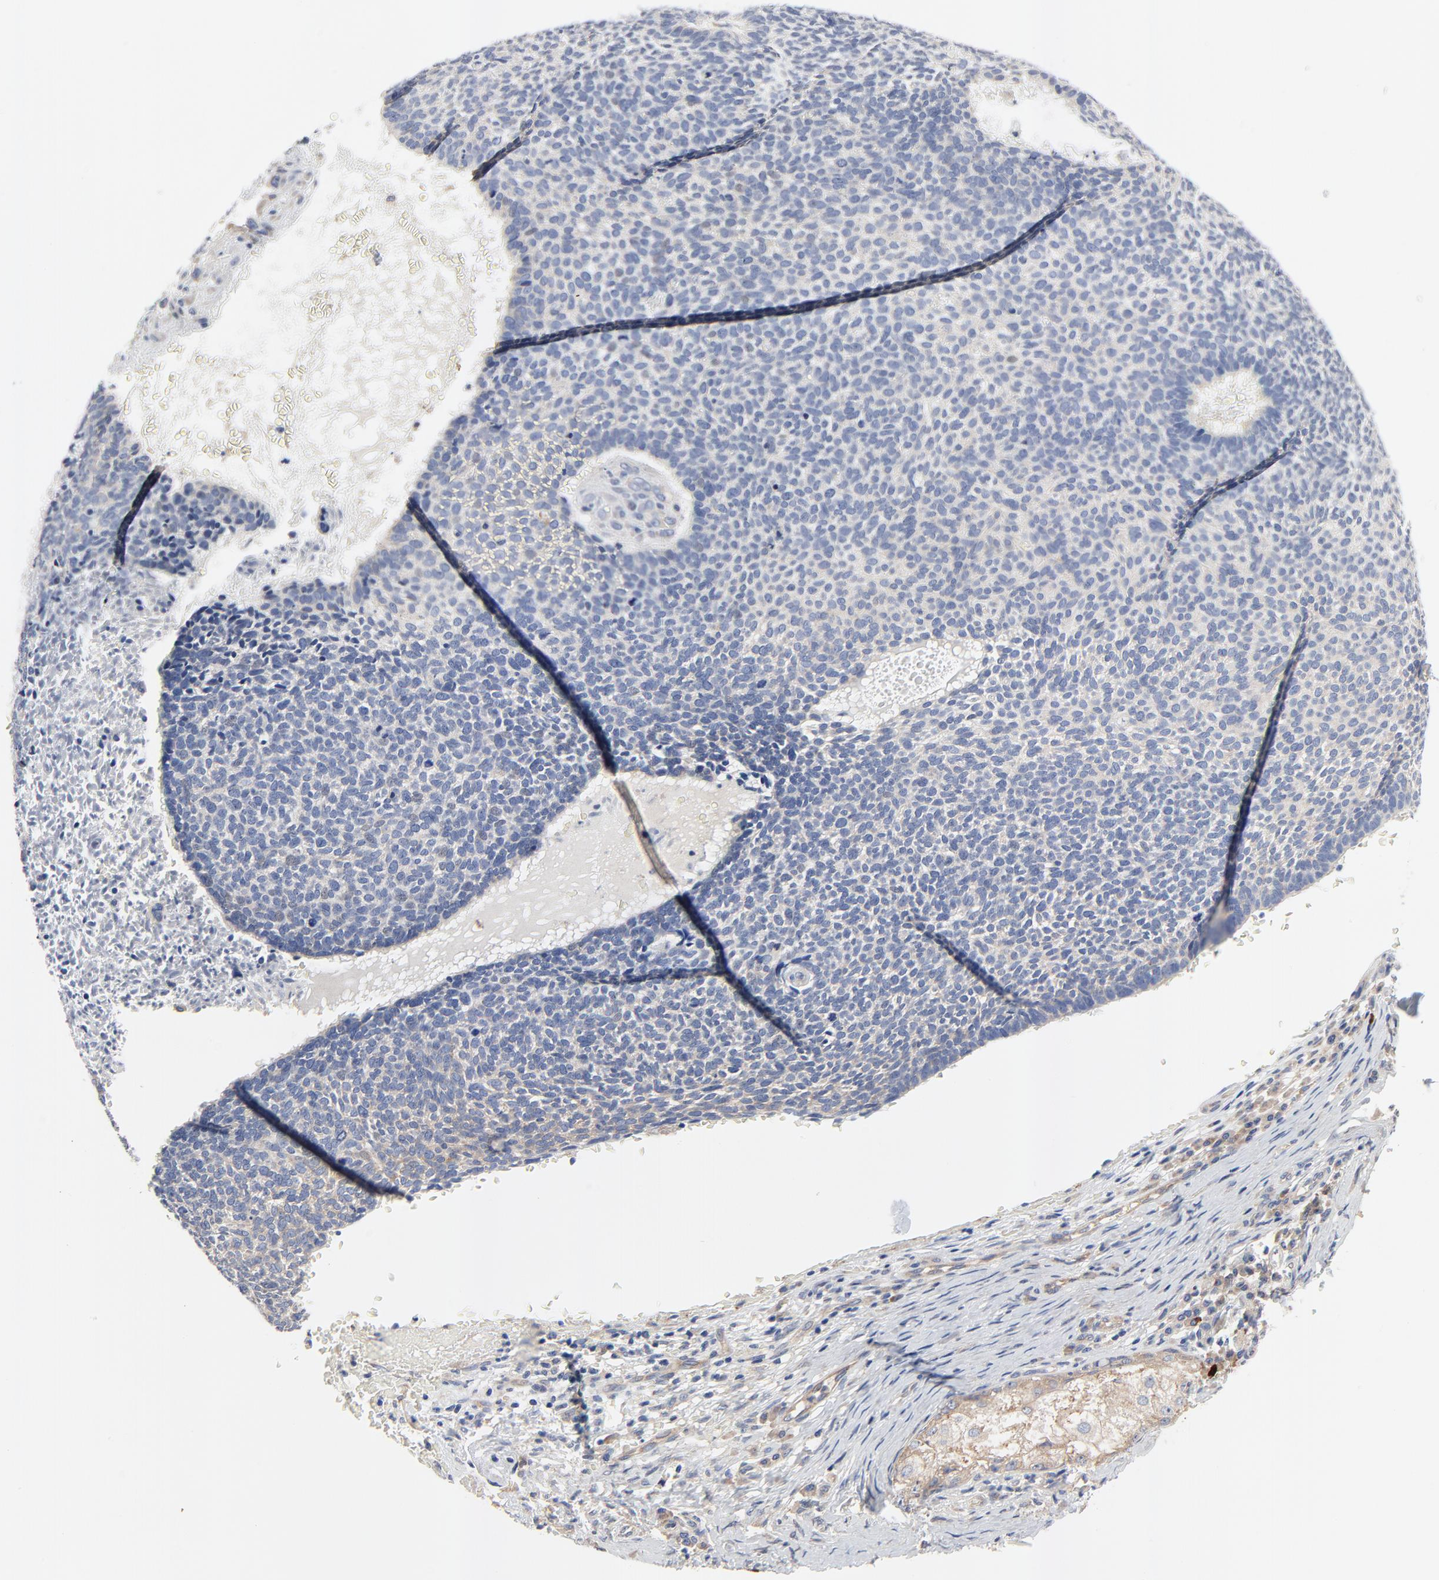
{"staining": {"intensity": "negative", "quantity": "none", "location": "none"}, "tissue": "skin cancer", "cell_type": "Tumor cells", "image_type": "cancer", "snomed": [{"axis": "morphology", "description": "Basal cell carcinoma"}, {"axis": "topography", "description": "Skin"}], "caption": "Tumor cells show no significant protein expression in skin cancer. (DAB (3,3'-diaminobenzidine) immunohistochemistry with hematoxylin counter stain).", "gene": "VAV2", "patient": {"sex": "male", "age": 87}}